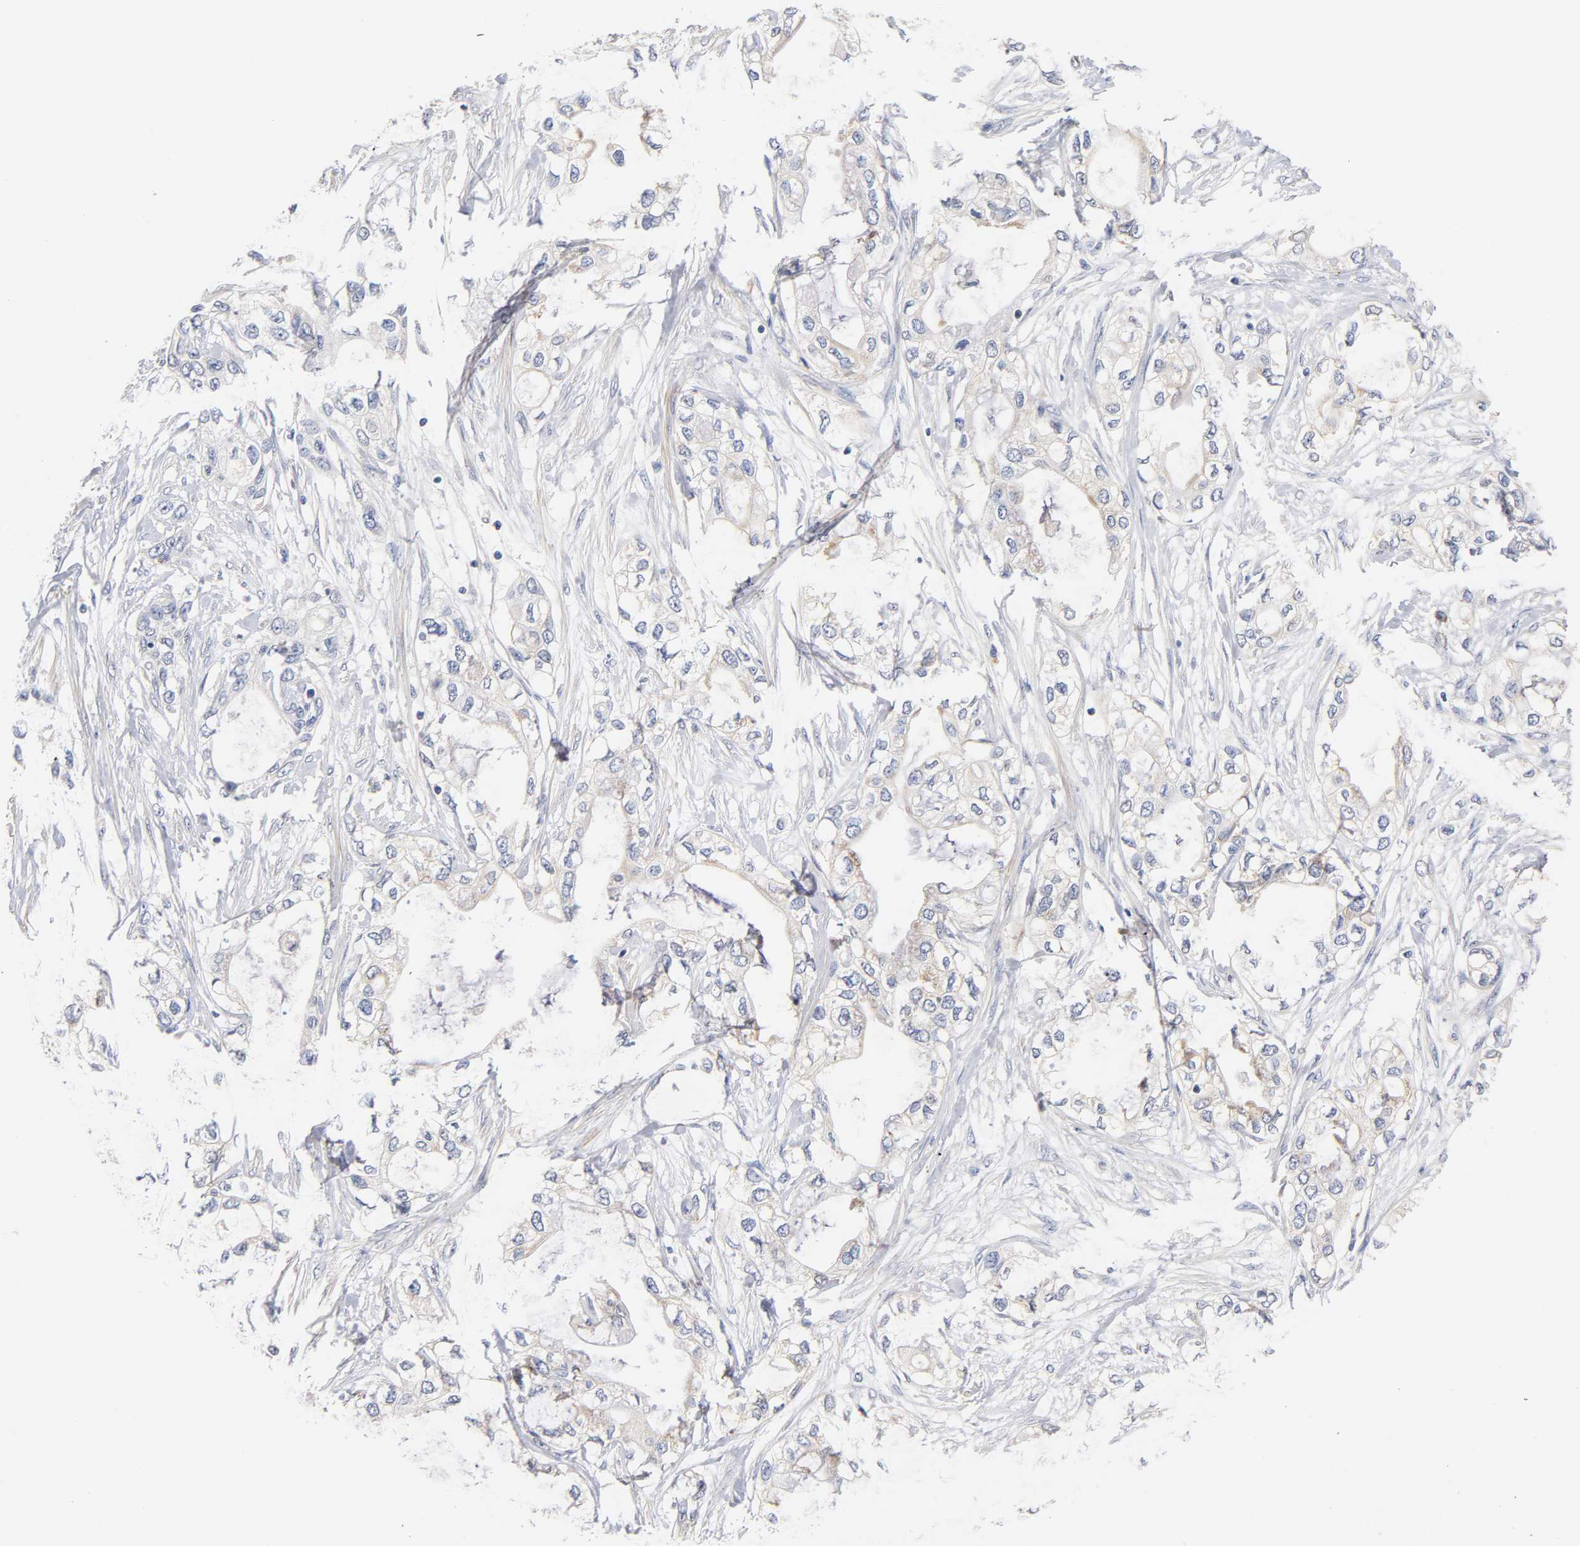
{"staining": {"intensity": "negative", "quantity": "none", "location": "none"}, "tissue": "pancreatic cancer", "cell_type": "Tumor cells", "image_type": "cancer", "snomed": [{"axis": "morphology", "description": "Adenocarcinoma, NOS"}, {"axis": "topography", "description": "Pancreas"}], "caption": "A high-resolution histopathology image shows IHC staining of pancreatic cancer, which exhibits no significant staining in tumor cells. (DAB (3,3'-diaminobenzidine) IHC with hematoxylin counter stain).", "gene": "SEMA5A", "patient": {"sex": "female", "age": 70}}